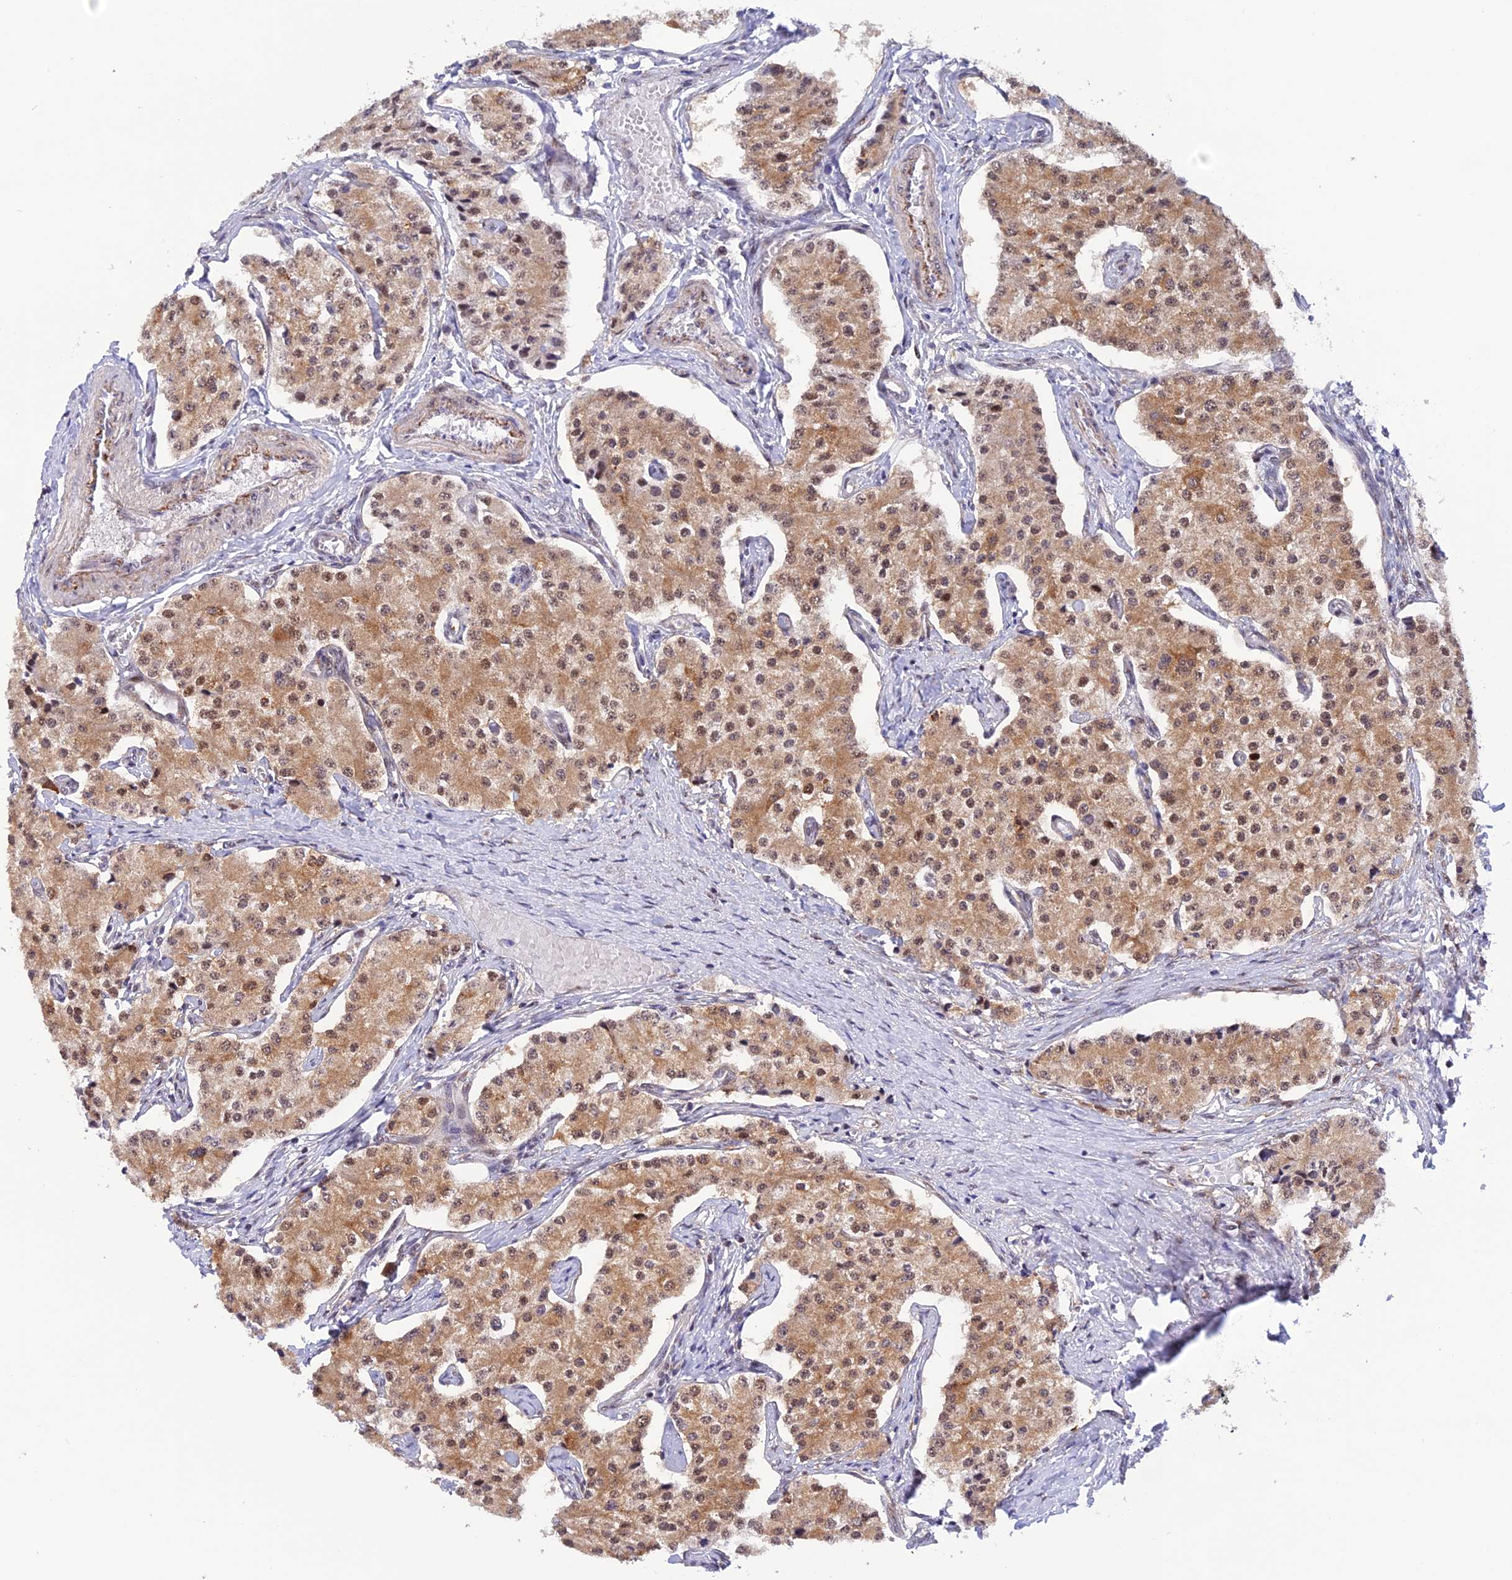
{"staining": {"intensity": "moderate", "quantity": ">75%", "location": "cytoplasmic/membranous,nuclear"}, "tissue": "carcinoid", "cell_type": "Tumor cells", "image_type": "cancer", "snomed": [{"axis": "morphology", "description": "Carcinoid, malignant, NOS"}, {"axis": "topography", "description": "Colon"}], "caption": "Brown immunohistochemical staining in human malignant carcinoid reveals moderate cytoplasmic/membranous and nuclear positivity in about >75% of tumor cells. The protein is shown in brown color, while the nuclei are stained blue.", "gene": "WDR55", "patient": {"sex": "female", "age": 52}}